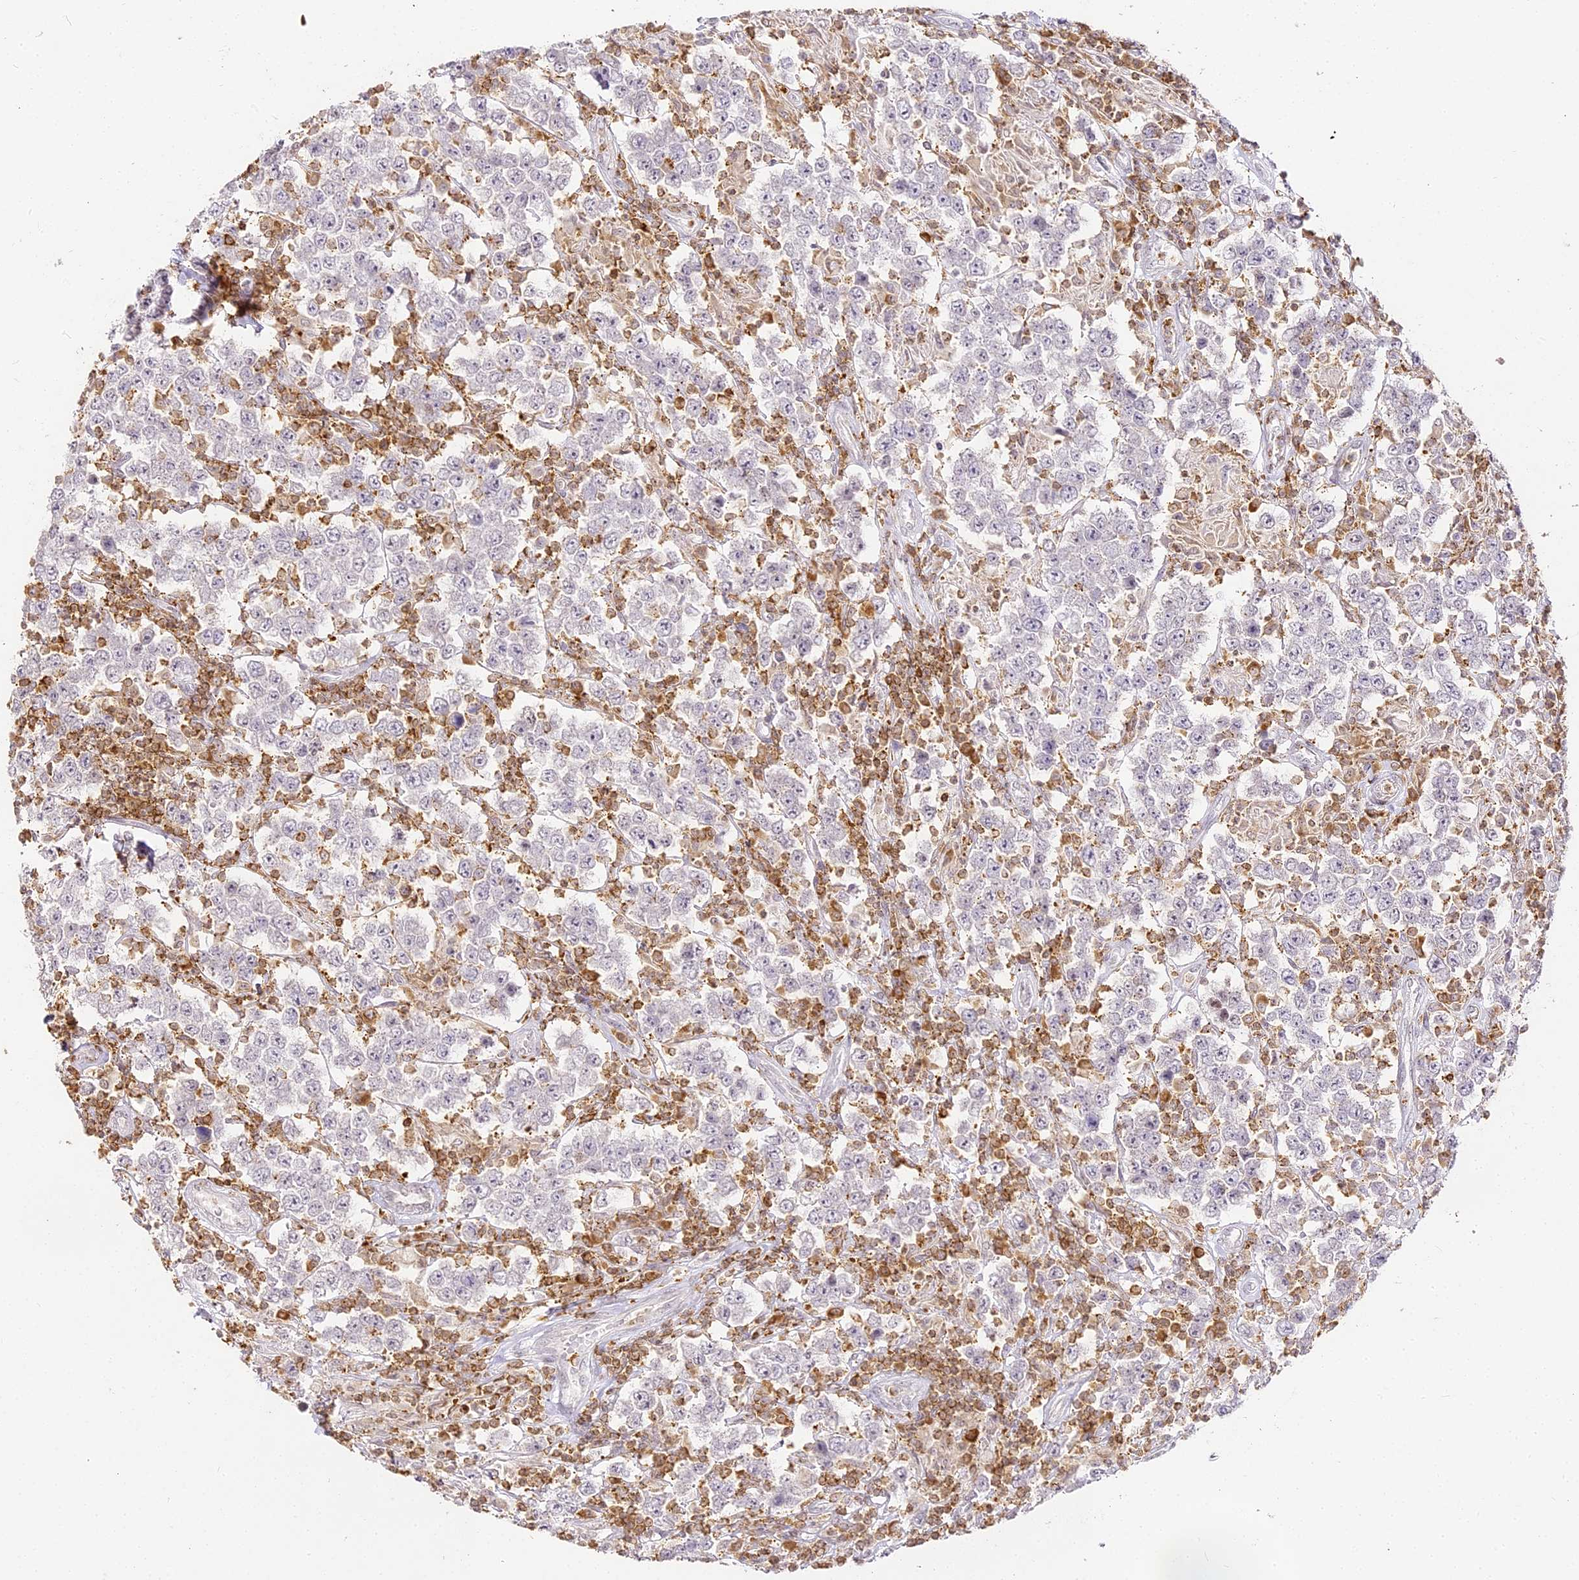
{"staining": {"intensity": "negative", "quantity": "none", "location": "none"}, "tissue": "testis cancer", "cell_type": "Tumor cells", "image_type": "cancer", "snomed": [{"axis": "morphology", "description": "Normal tissue, NOS"}, {"axis": "morphology", "description": "Urothelial carcinoma, High grade"}, {"axis": "morphology", "description": "Seminoma, NOS"}, {"axis": "morphology", "description": "Carcinoma, Embryonal, NOS"}, {"axis": "topography", "description": "Urinary bladder"}, {"axis": "topography", "description": "Testis"}], "caption": "A histopathology image of testis cancer (embryonal carcinoma) stained for a protein reveals no brown staining in tumor cells.", "gene": "DOCK2", "patient": {"sex": "male", "age": 41}}